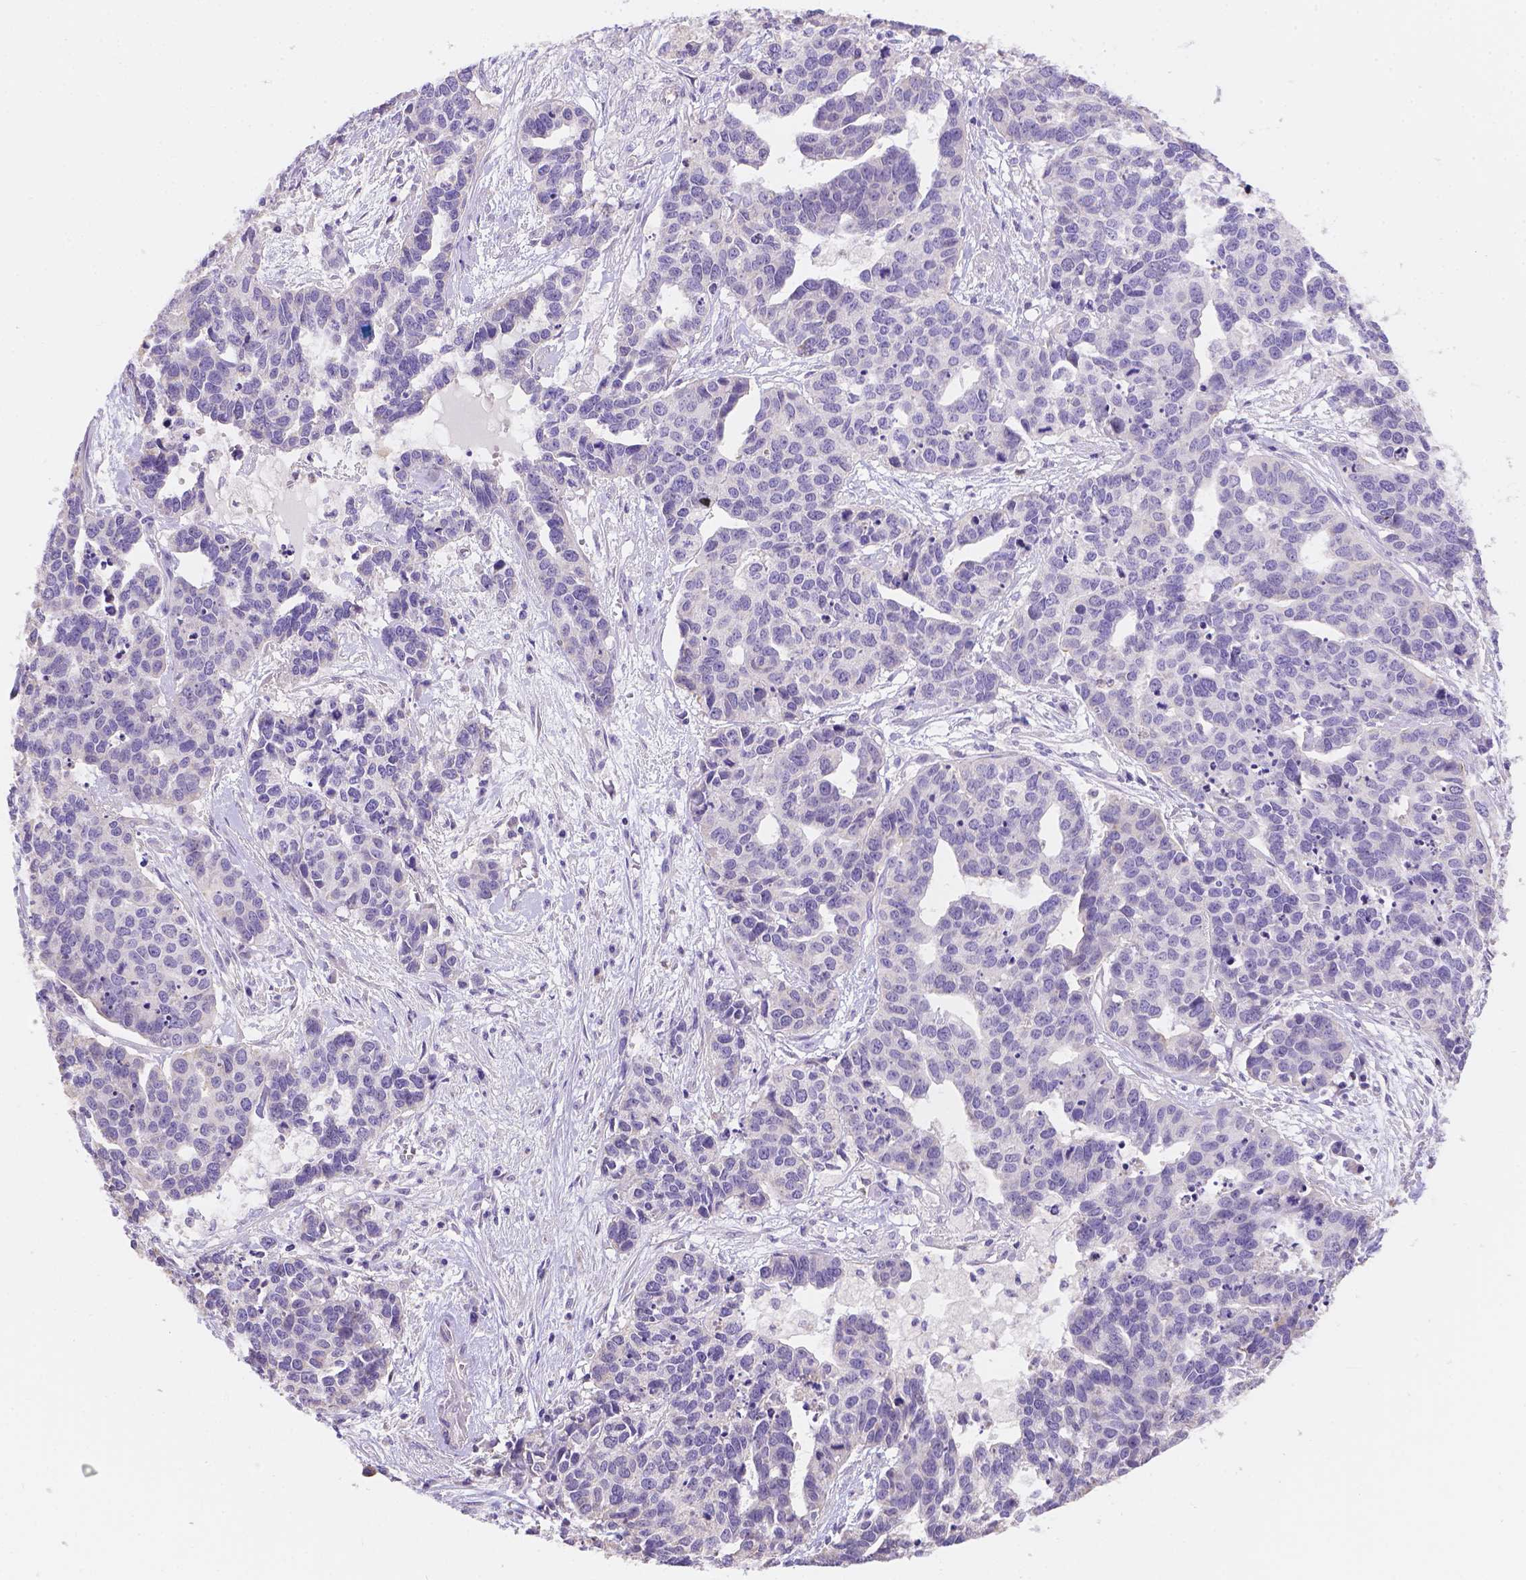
{"staining": {"intensity": "negative", "quantity": "none", "location": "none"}, "tissue": "ovarian cancer", "cell_type": "Tumor cells", "image_type": "cancer", "snomed": [{"axis": "morphology", "description": "Carcinoma, endometroid"}, {"axis": "topography", "description": "Ovary"}], "caption": "IHC histopathology image of endometroid carcinoma (ovarian) stained for a protein (brown), which displays no staining in tumor cells.", "gene": "NXPE2", "patient": {"sex": "female", "age": 65}}